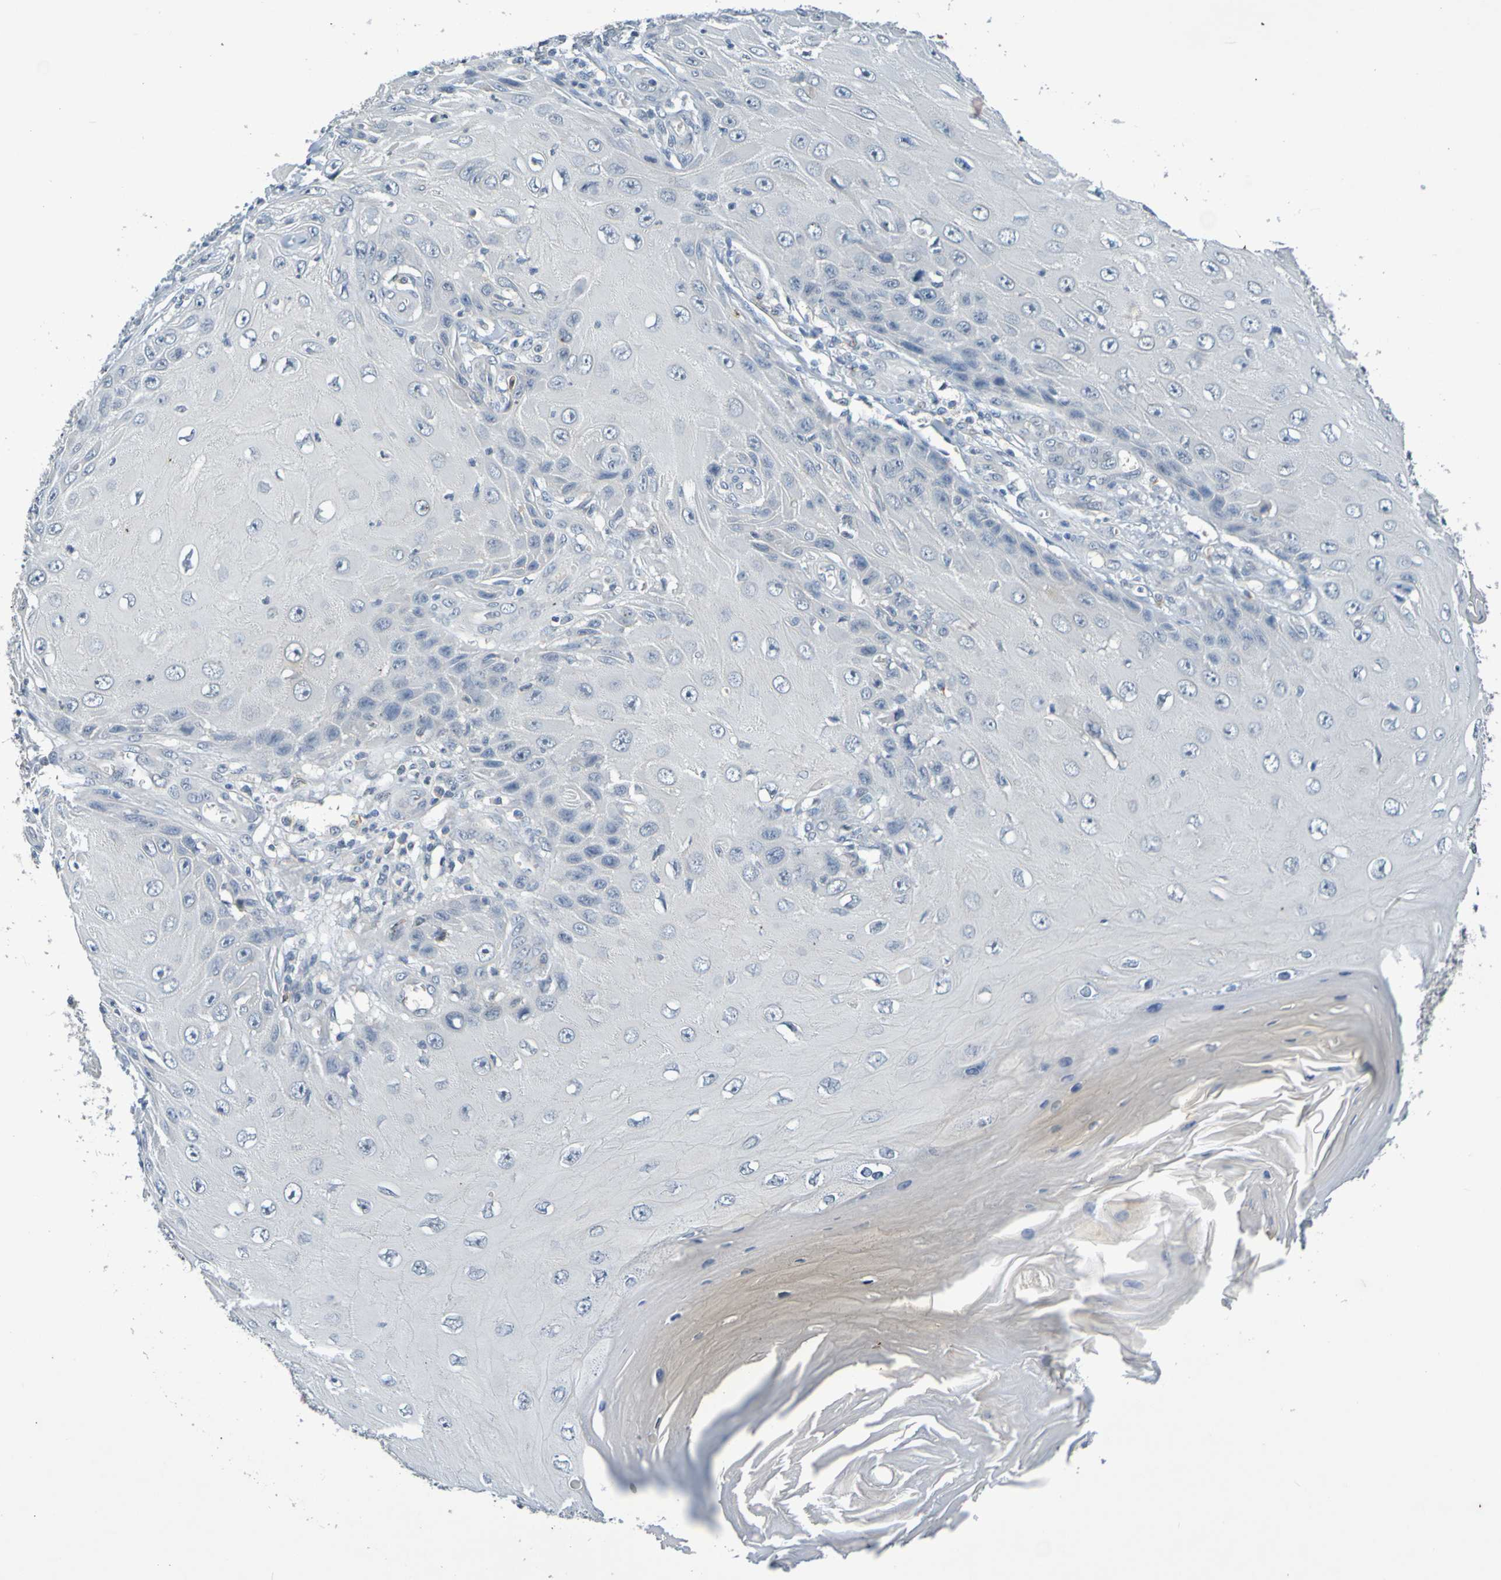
{"staining": {"intensity": "negative", "quantity": "none", "location": "none"}, "tissue": "skin cancer", "cell_type": "Tumor cells", "image_type": "cancer", "snomed": [{"axis": "morphology", "description": "Squamous cell carcinoma, NOS"}, {"axis": "topography", "description": "Skin"}], "caption": "IHC histopathology image of neoplastic tissue: human squamous cell carcinoma (skin) stained with DAB exhibits no significant protein staining in tumor cells. (DAB IHC with hematoxylin counter stain).", "gene": "IL10", "patient": {"sex": "female", "age": 73}}